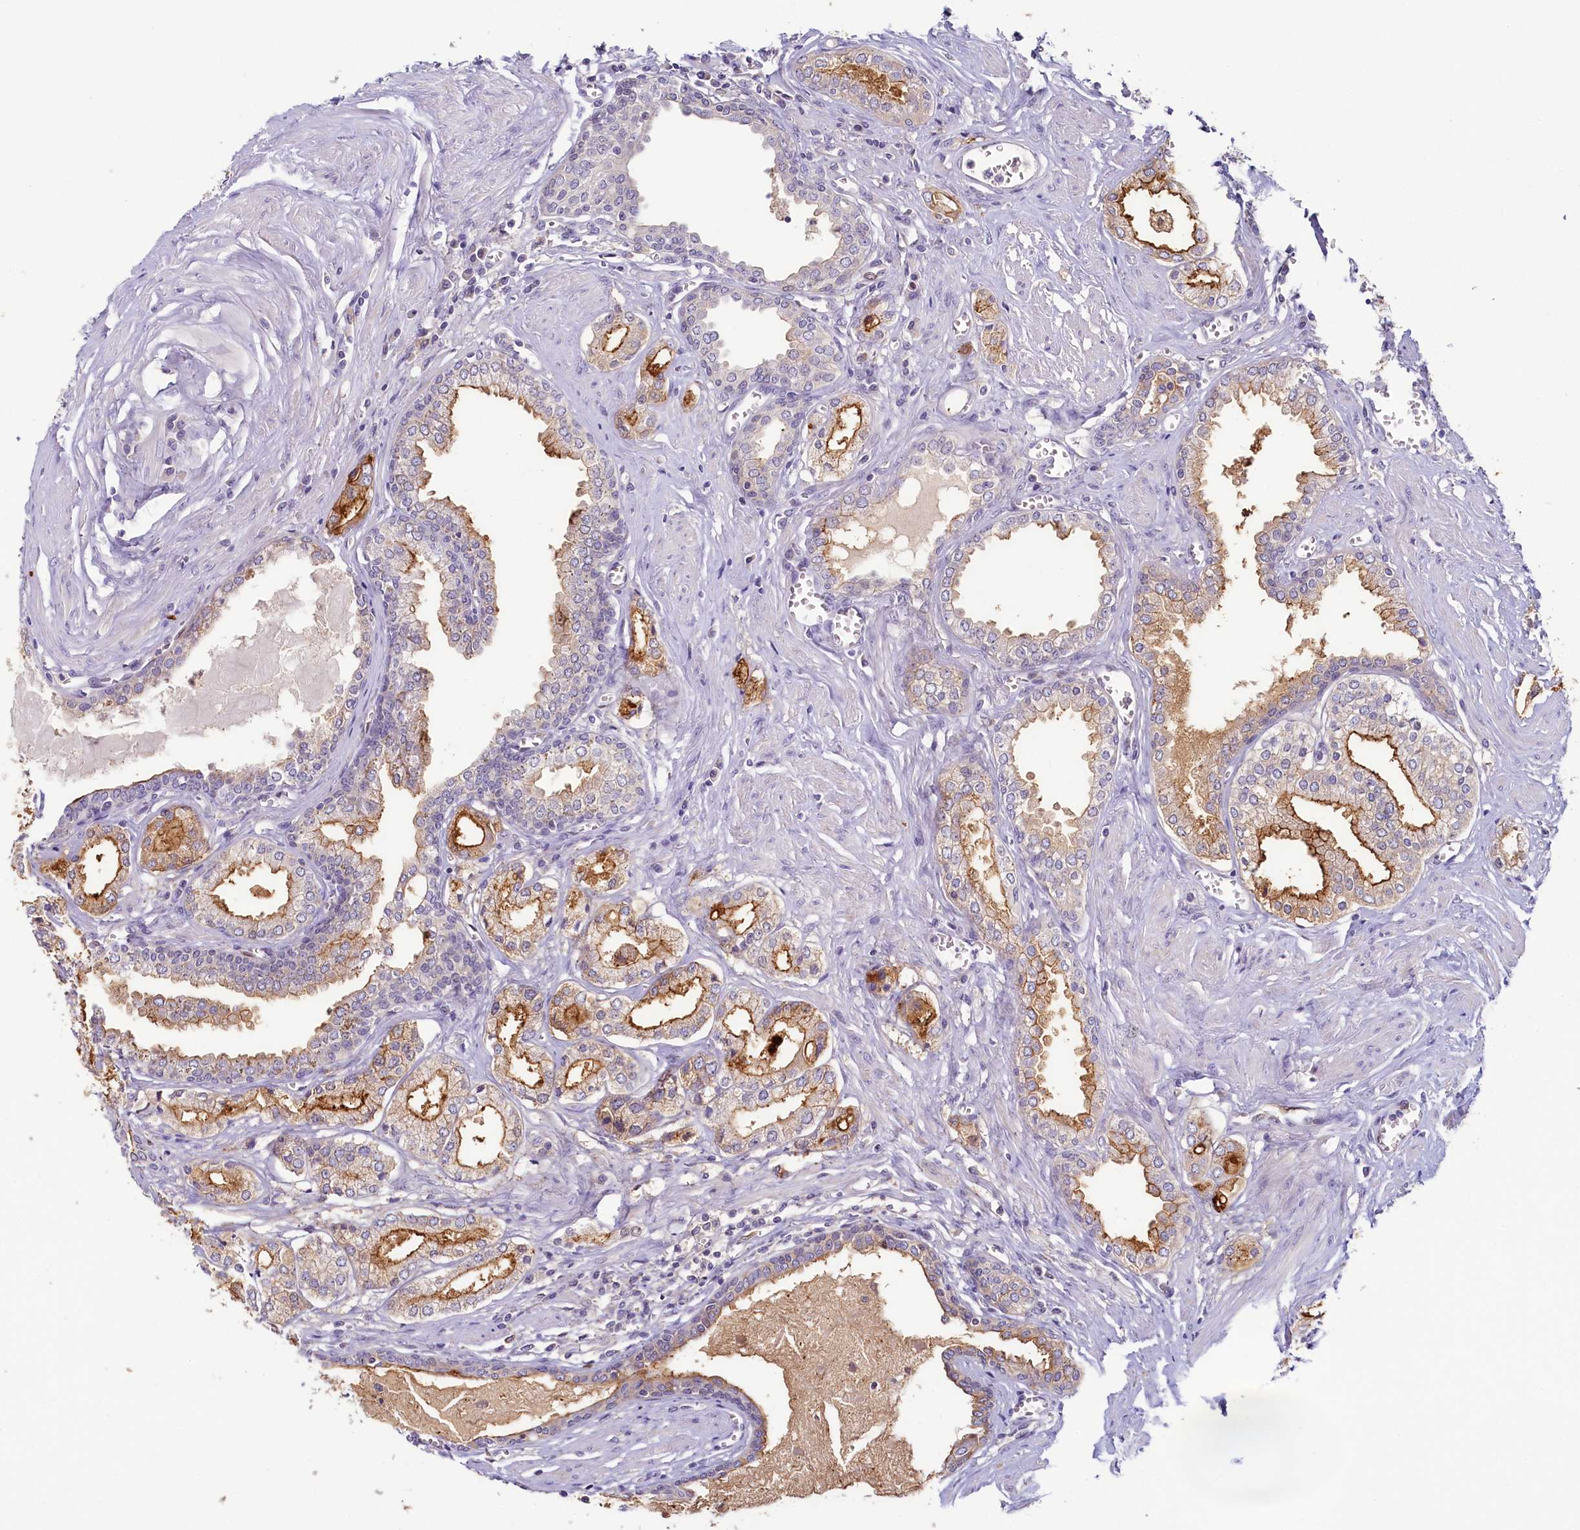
{"staining": {"intensity": "strong", "quantity": "25%-75%", "location": "cytoplasmic/membranous,nuclear"}, "tissue": "prostate cancer", "cell_type": "Tumor cells", "image_type": "cancer", "snomed": [{"axis": "morphology", "description": "Adenocarcinoma, Low grade"}, {"axis": "topography", "description": "Prostate"}], "caption": "A brown stain labels strong cytoplasmic/membranous and nuclear expression of a protein in human prostate cancer tumor cells.", "gene": "PDE6D", "patient": {"sex": "male", "age": 60}}